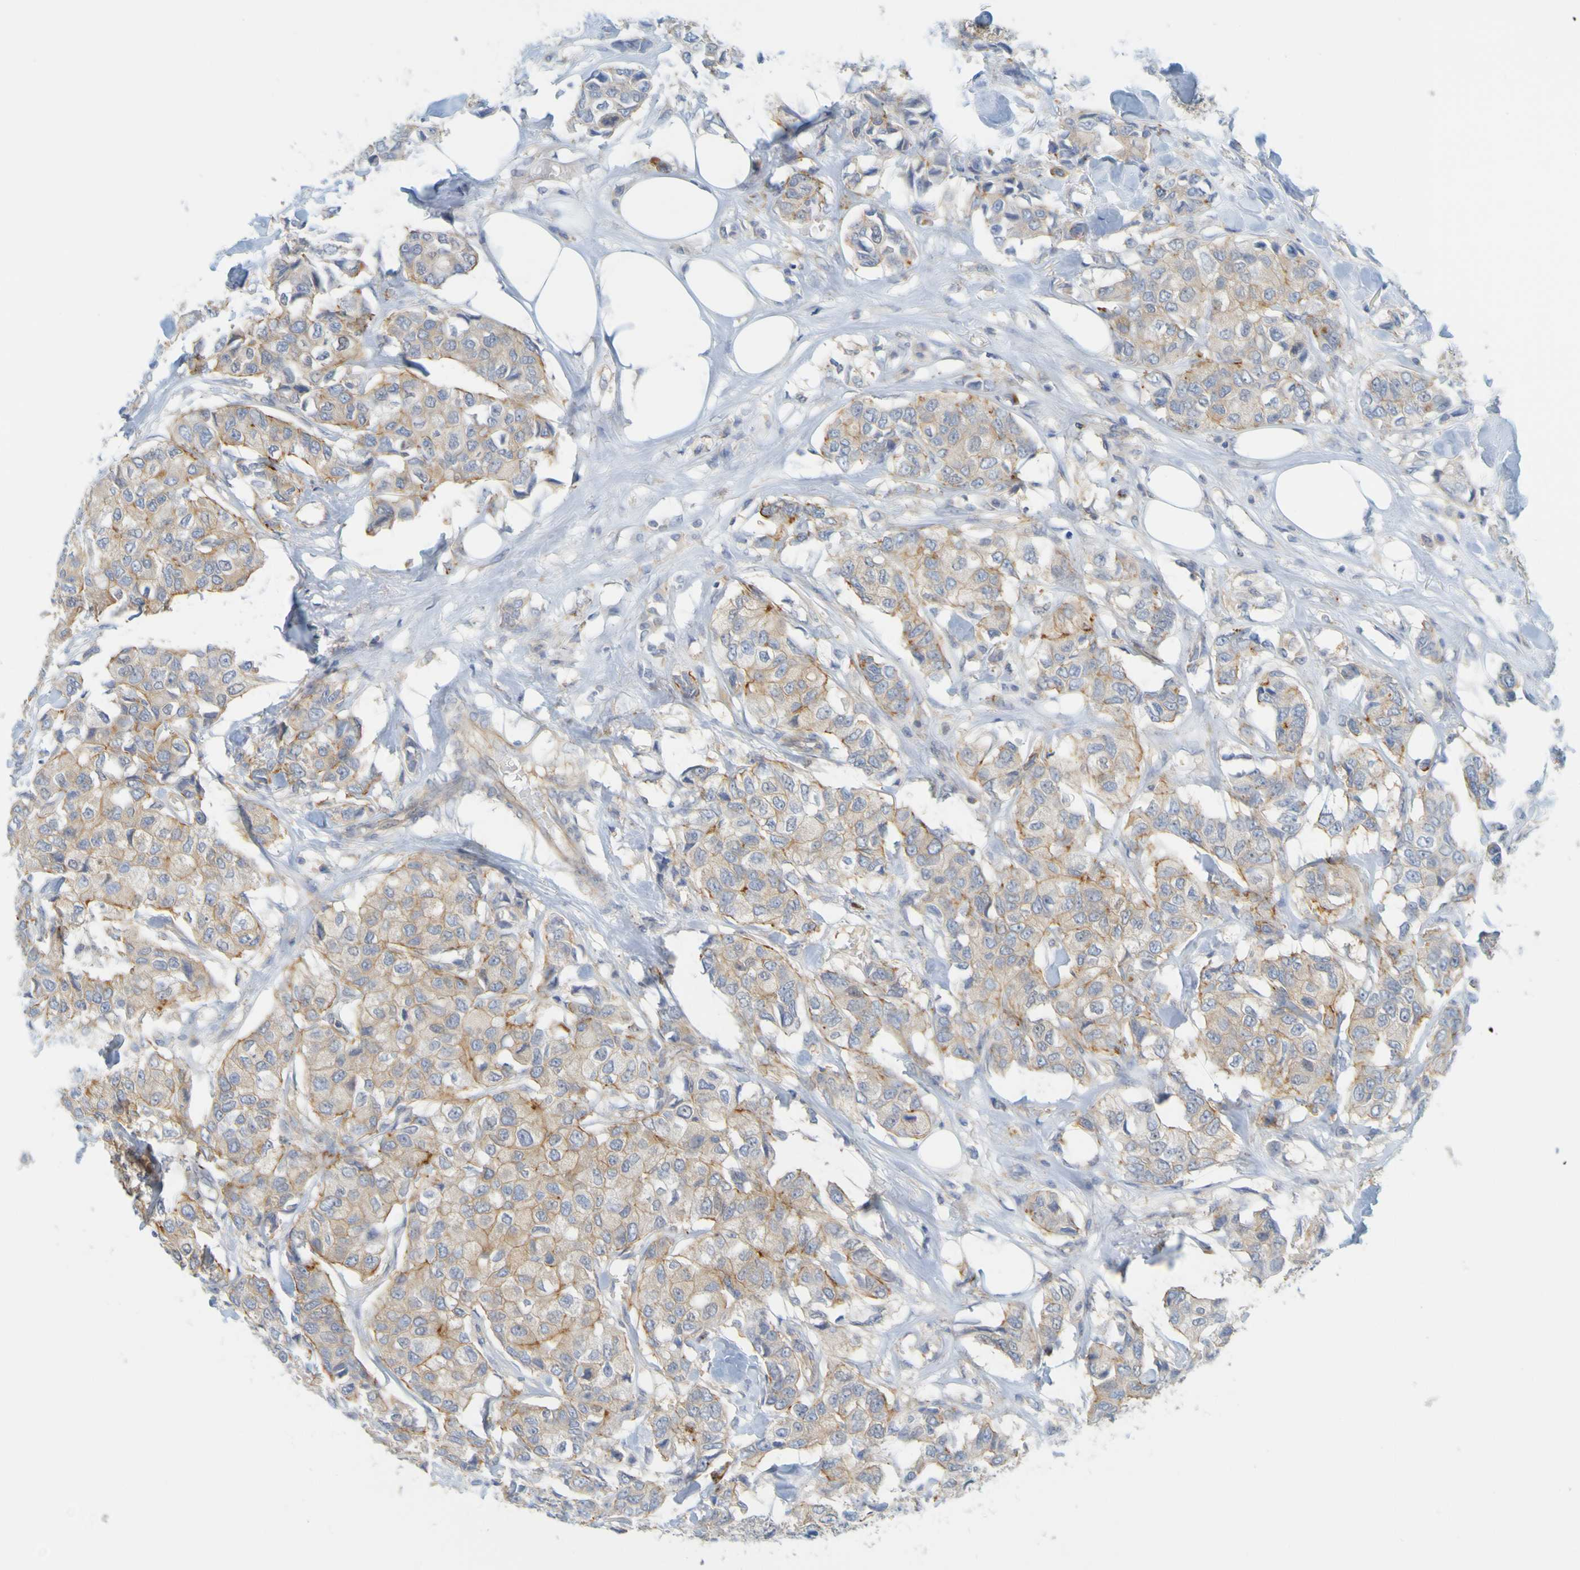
{"staining": {"intensity": "moderate", "quantity": ">75%", "location": "cytoplasmic/membranous"}, "tissue": "breast cancer", "cell_type": "Tumor cells", "image_type": "cancer", "snomed": [{"axis": "morphology", "description": "Duct carcinoma"}, {"axis": "topography", "description": "Breast"}], "caption": "The image displays immunohistochemical staining of breast cancer (intraductal carcinoma). There is moderate cytoplasmic/membranous positivity is seen in approximately >75% of tumor cells.", "gene": "APPL1", "patient": {"sex": "female", "age": 80}}